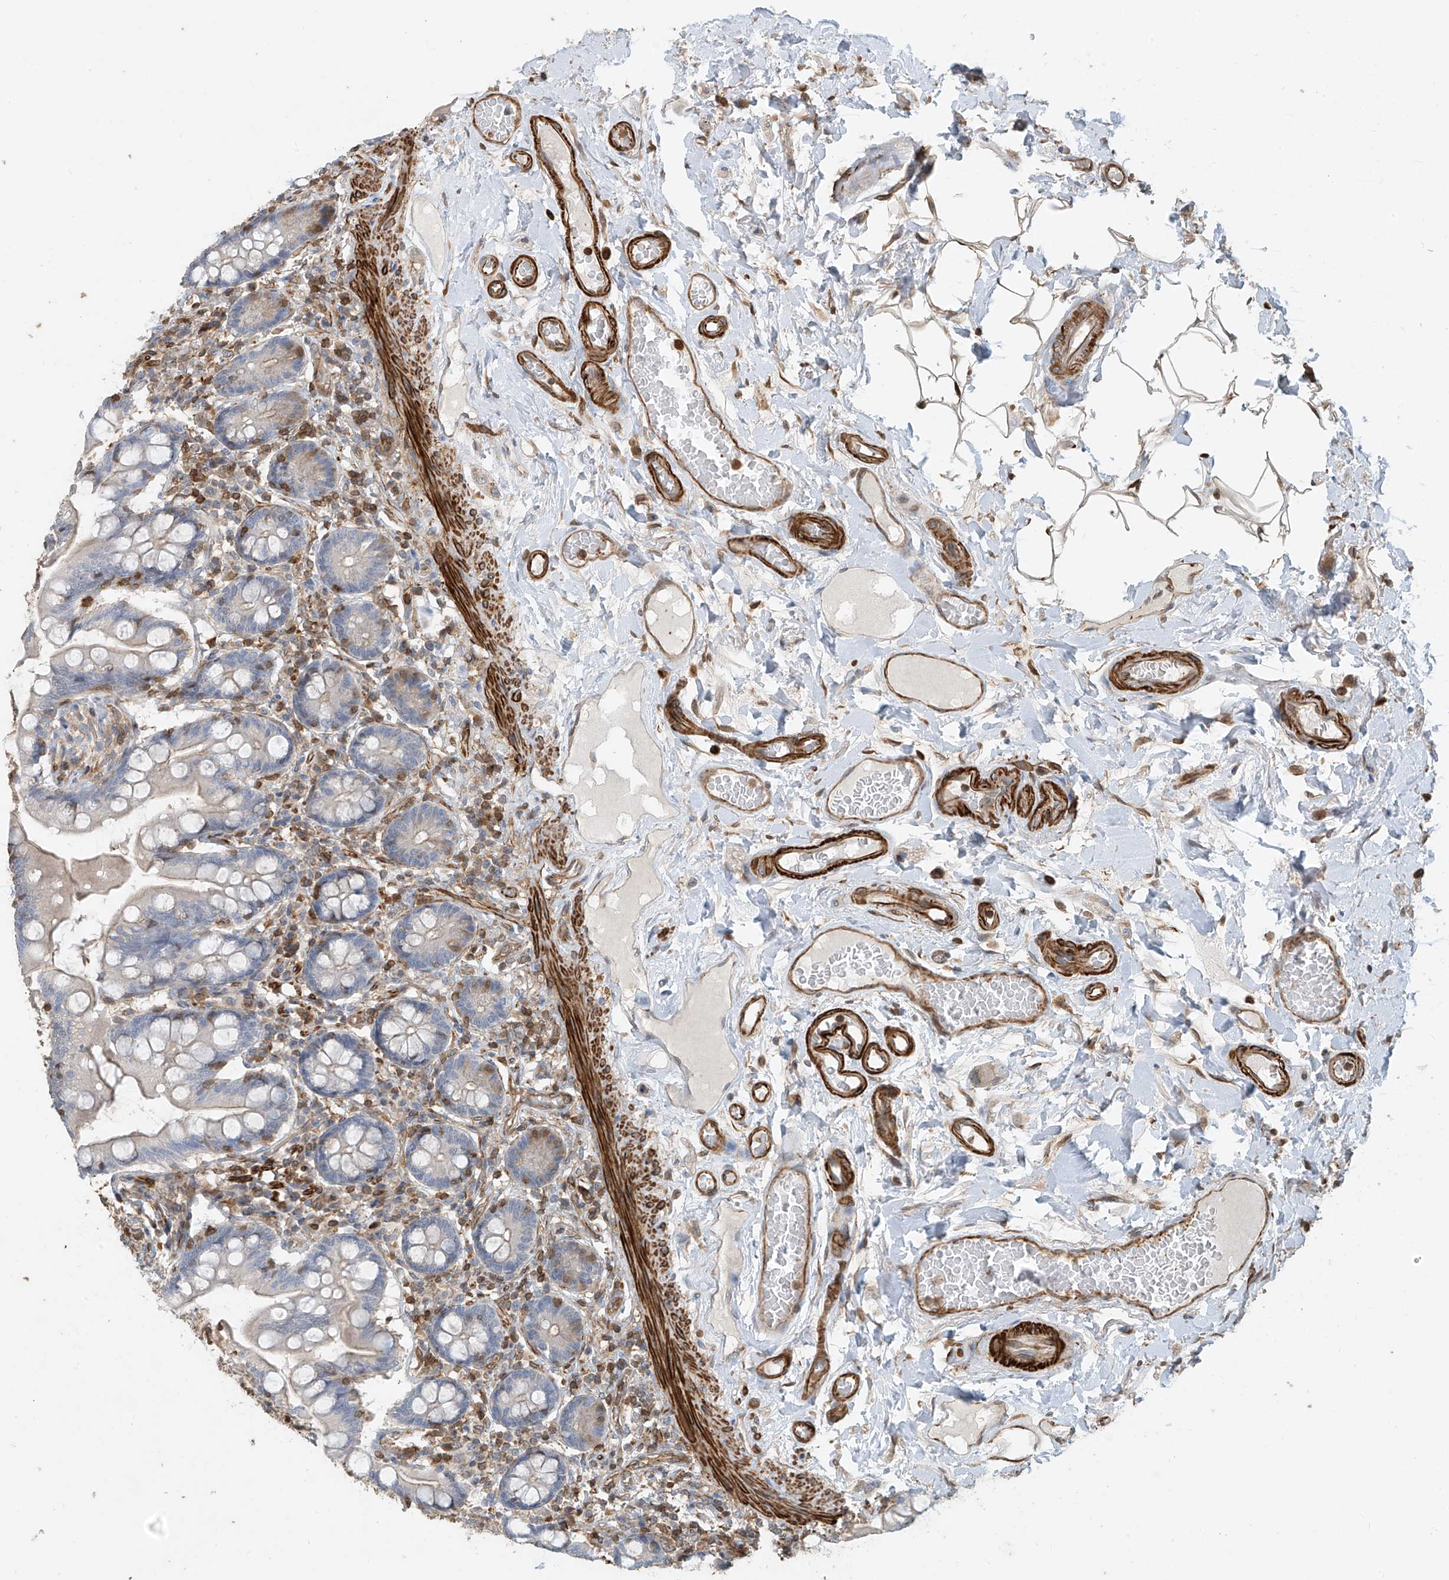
{"staining": {"intensity": "negative", "quantity": "none", "location": "none"}, "tissue": "small intestine", "cell_type": "Glandular cells", "image_type": "normal", "snomed": [{"axis": "morphology", "description": "Normal tissue, NOS"}, {"axis": "topography", "description": "Small intestine"}], "caption": "Protein analysis of benign small intestine reveals no significant expression in glandular cells.", "gene": "SH3BGRL3", "patient": {"sex": "female", "age": 64}}